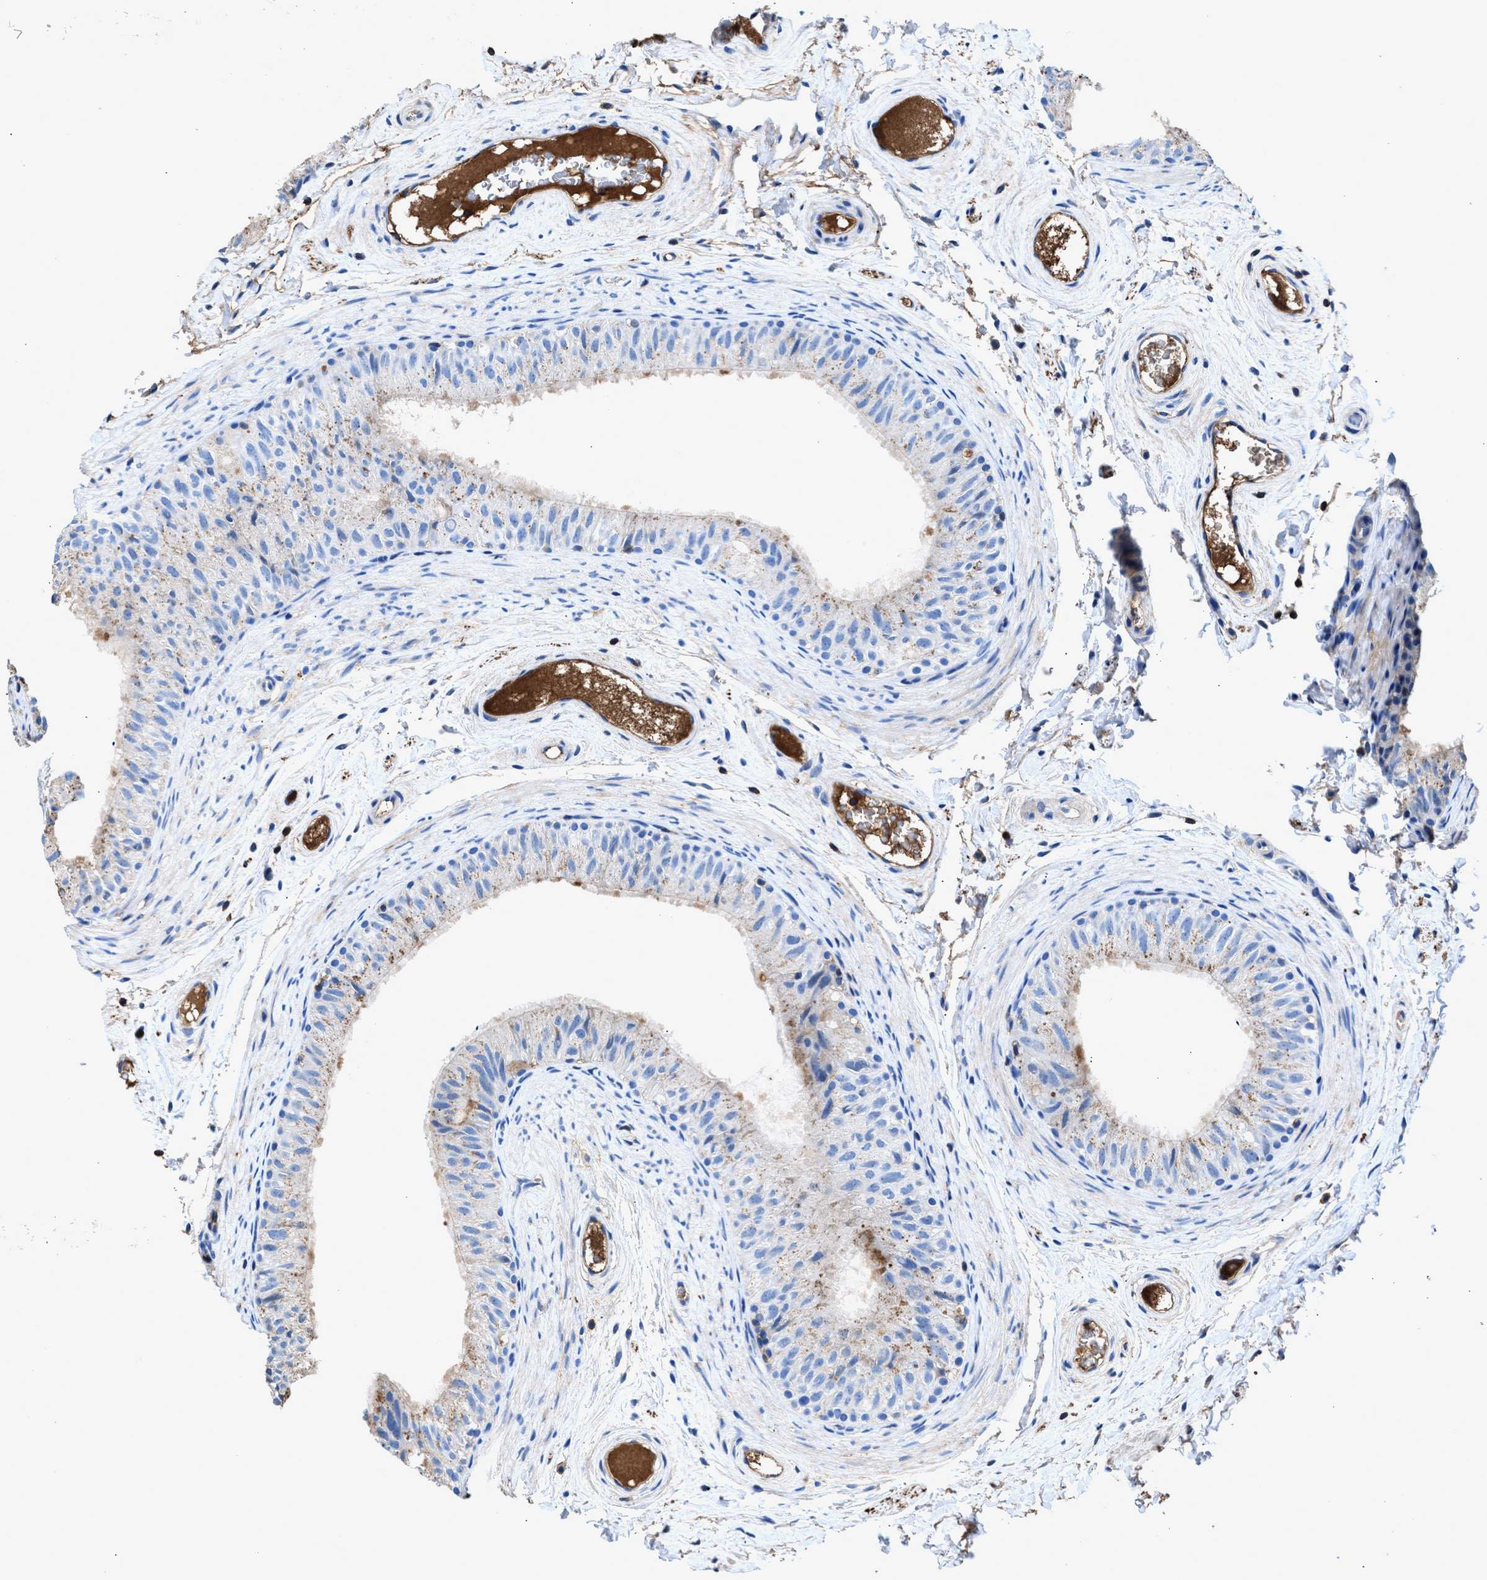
{"staining": {"intensity": "moderate", "quantity": "<25%", "location": "cytoplasmic/membranous"}, "tissue": "epididymis", "cell_type": "Glandular cells", "image_type": "normal", "snomed": [{"axis": "morphology", "description": "Normal tissue, NOS"}, {"axis": "topography", "description": "Epididymis"}], "caption": "Immunohistochemistry (IHC) staining of unremarkable epididymis, which shows low levels of moderate cytoplasmic/membranous expression in approximately <25% of glandular cells indicating moderate cytoplasmic/membranous protein staining. The staining was performed using DAB (3,3'-diaminobenzidine) (brown) for protein detection and nuclei were counterstained in hematoxylin (blue).", "gene": "KCNQ4", "patient": {"sex": "male", "age": 34}}